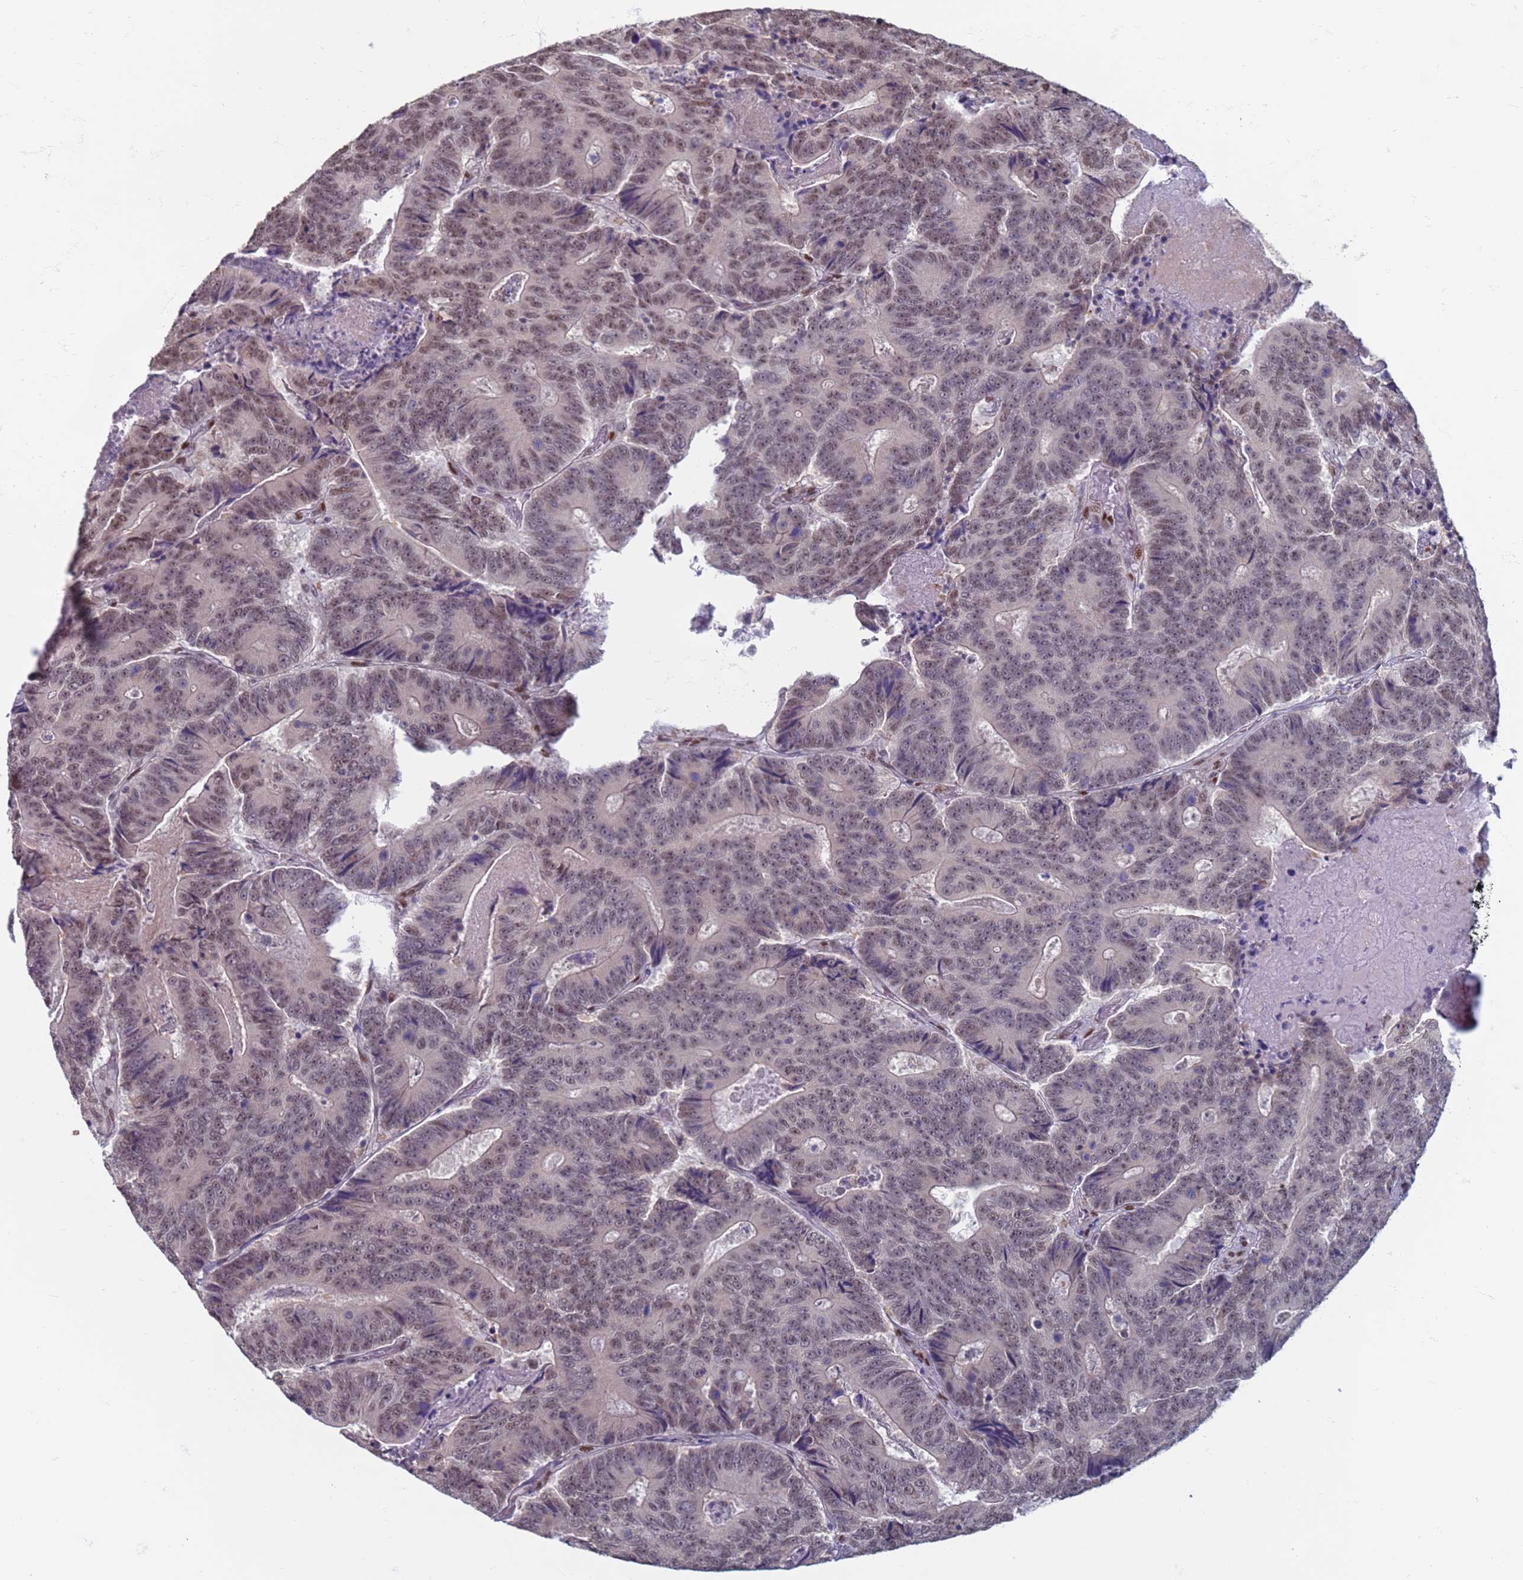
{"staining": {"intensity": "weak", "quantity": "25%-75%", "location": "nuclear"}, "tissue": "colorectal cancer", "cell_type": "Tumor cells", "image_type": "cancer", "snomed": [{"axis": "morphology", "description": "Adenocarcinoma, NOS"}, {"axis": "topography", "description": "Colon"}], "caption": "A low amount of weak nuclear staining is present in approximately 25%-75% of tumor cells in colorectal cancer tissue. Ihc stains the protein of interest in brown and the nuclei are stained blue.", "gene": "SAE1", "patient": {"sex": "male", "age": 83}}